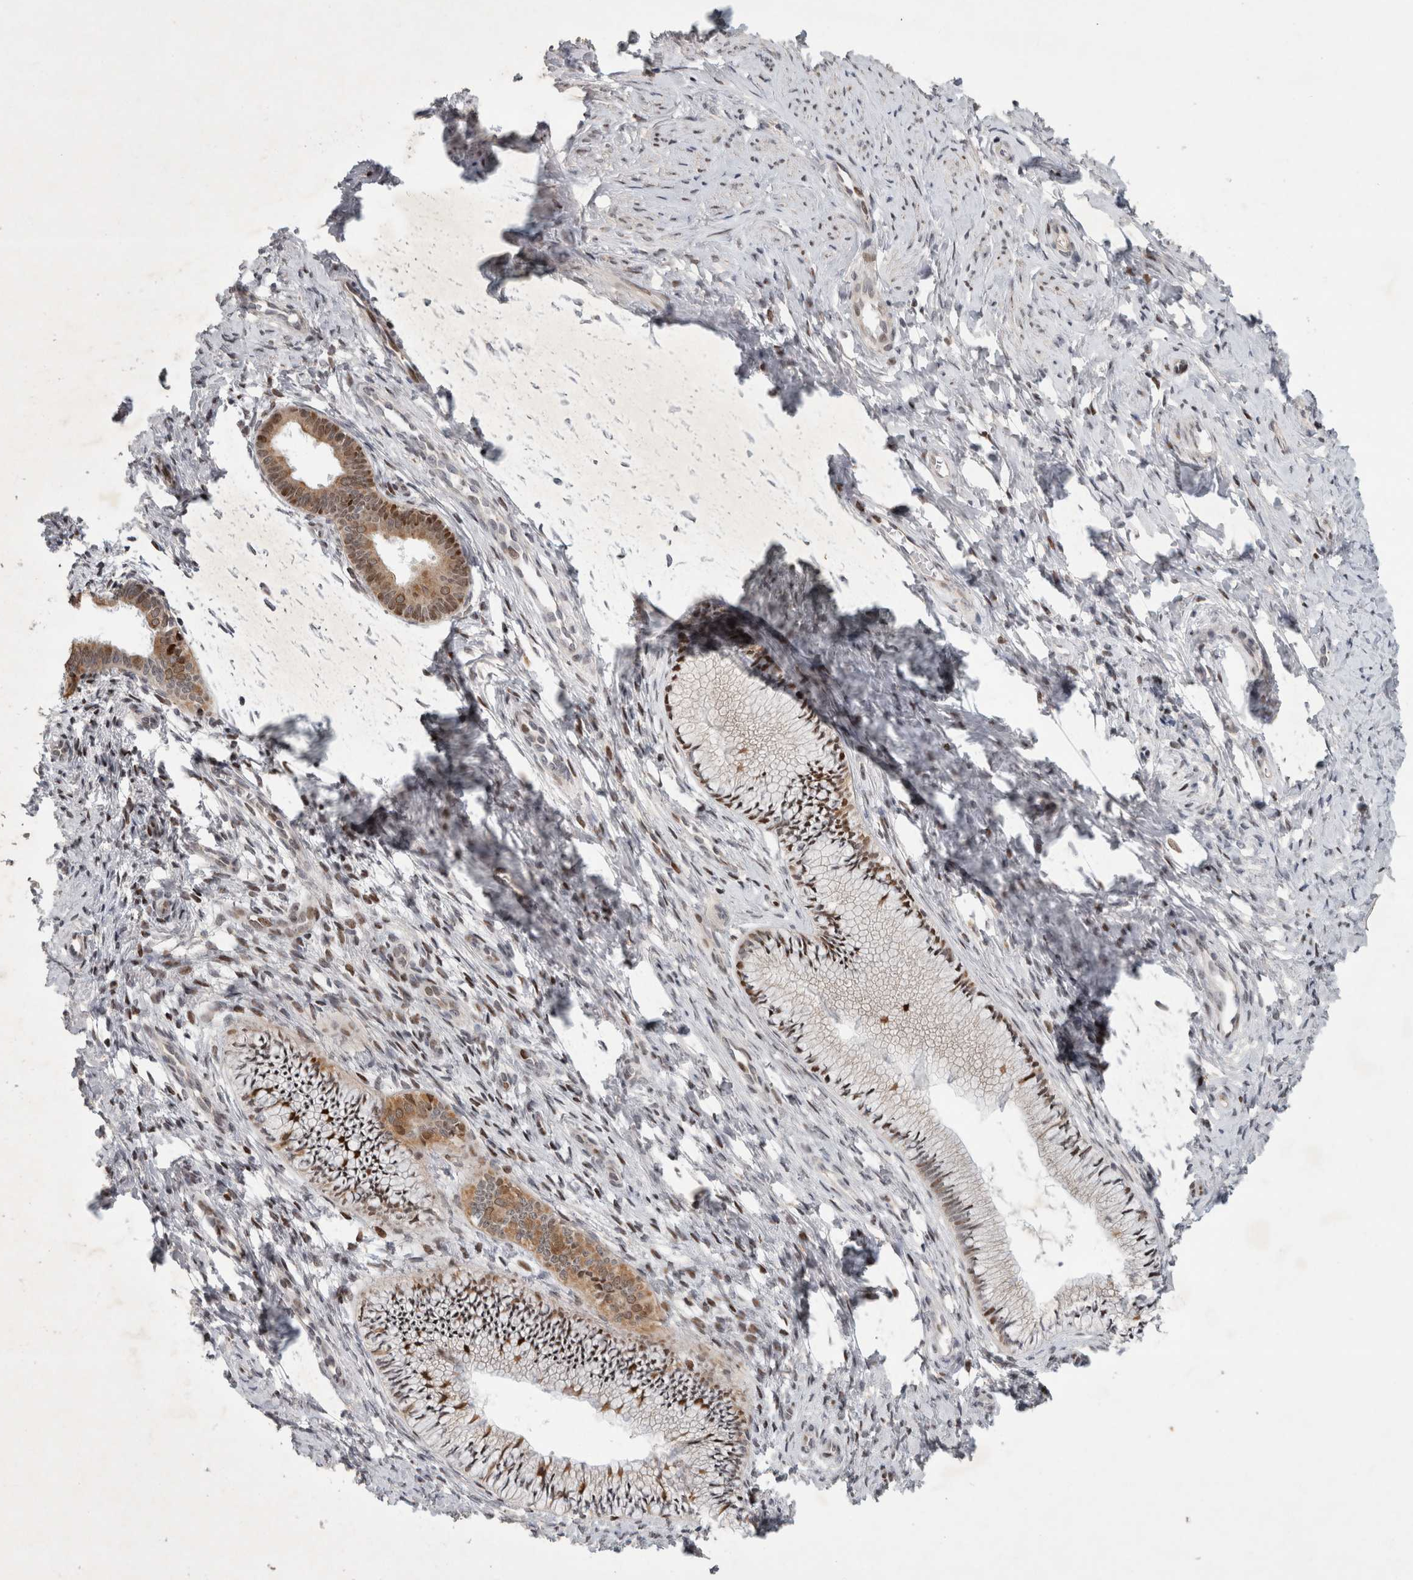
{"staining": {"intensity": "moderate", "quantity": ">75%", "location": "nuclear"}, "tissue": "cervix", "cell_type": "Glandular cells", "image_type": "normal", "snomed": [{"axis": "morphology", "description": "Normal tissue, NOS"}, {"axis": "topography", "description": "Cervix"}], "caption": "This photomicrograph displays immunohistochemistry staining of benign human cervix, with medium moderate nuclear expression in approximately >75% of glandular cells.", "gene": "C8orf58", "patient": {"sex": "female", "age": 36}}